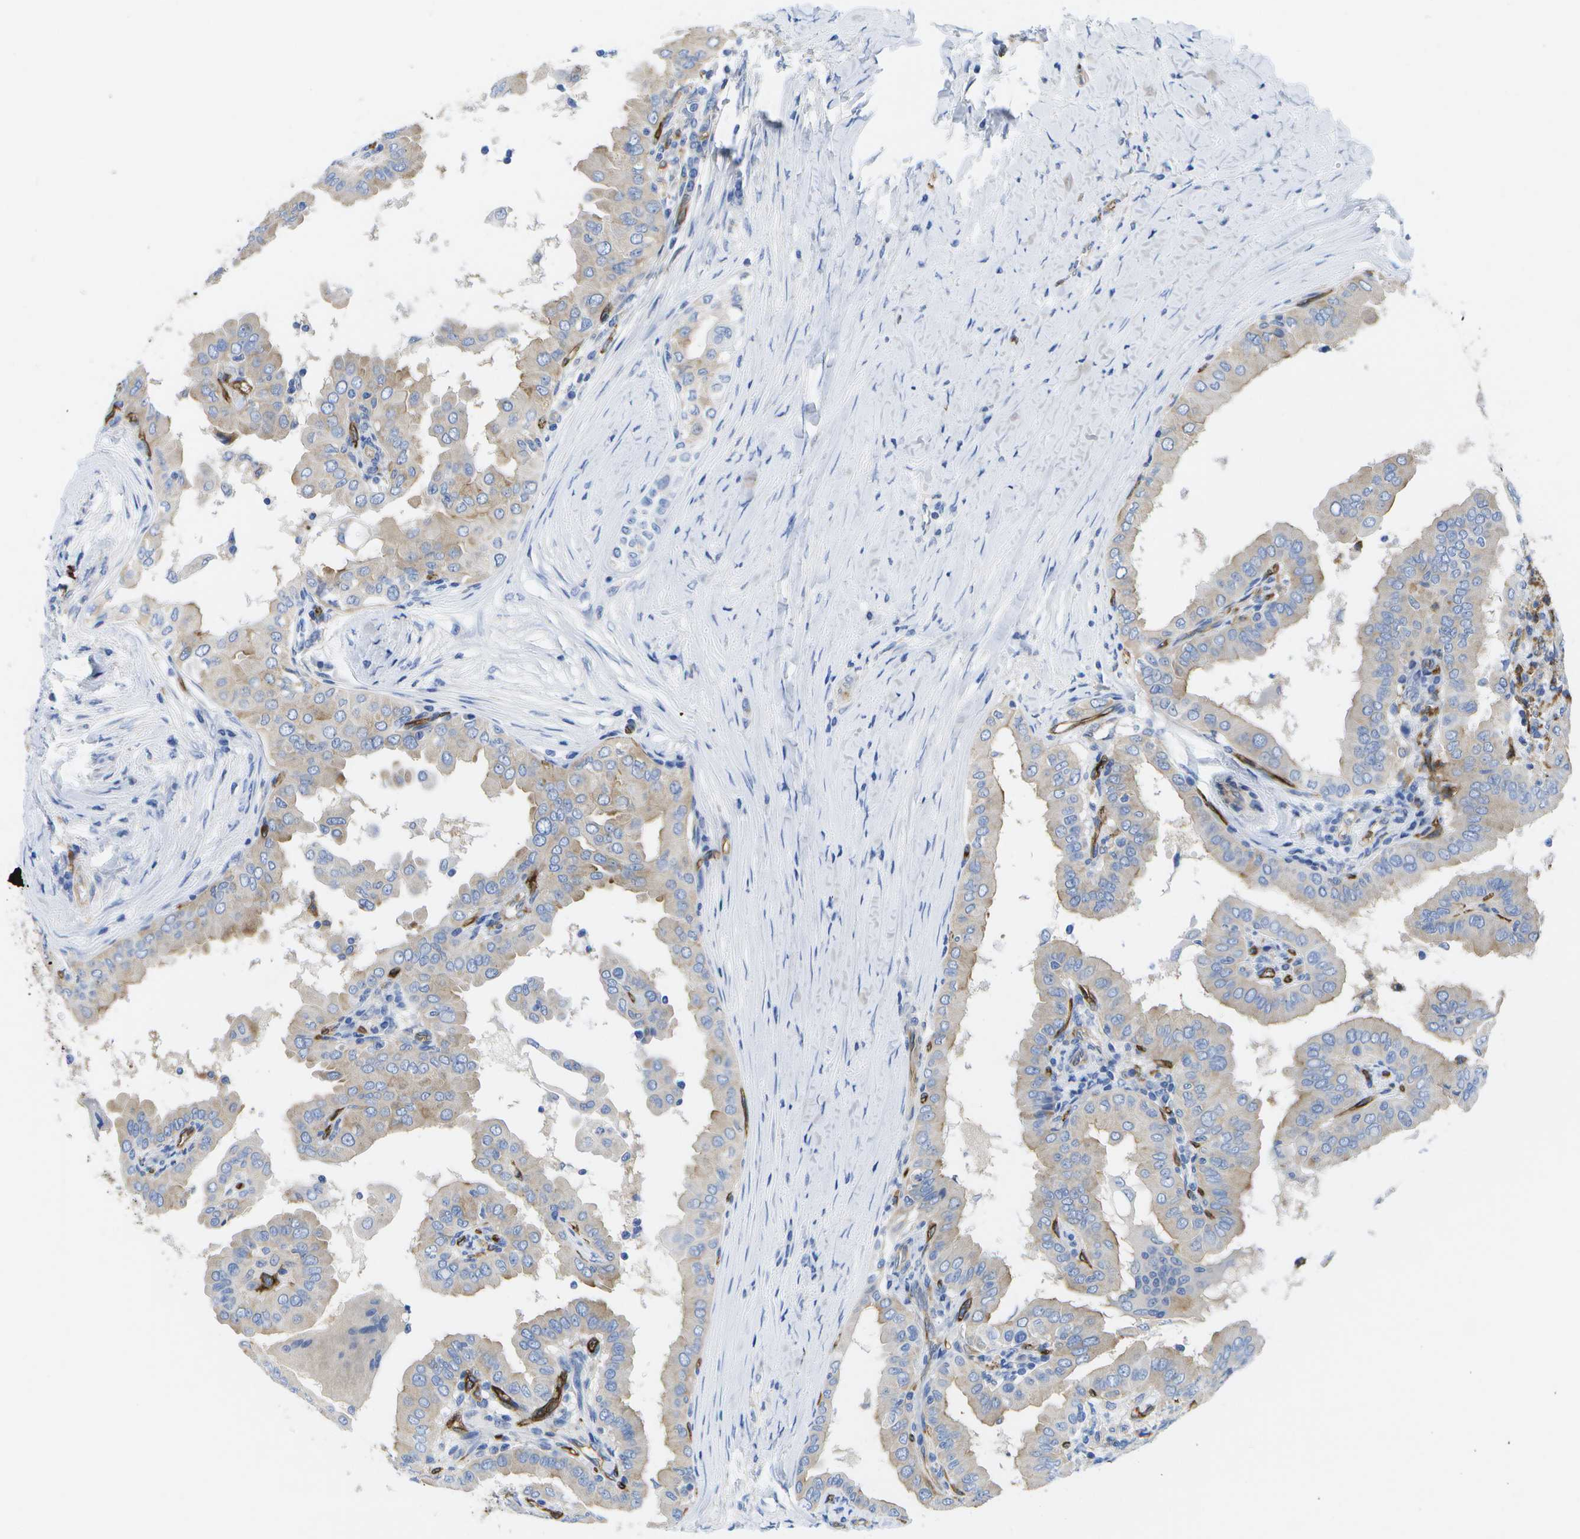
{"staining": {"intensity": "weak", "quantity": "<25%", "location": "cytoplasmic/membranous"}, "tissue": "thyroid cancer", "cell_type": "Tumor cells", "image_type": "cancer", "snomed": [{"axis": "morphology", "description": "Papillary adenocarcinoma, NOS"}, {"axis": "topography", "description": "Thyroid gland"}], "caption": "This is an IHC image of thyroid cancer (papillary adenocarcinoma). There is no expression in tumor cells.", "gene": "DYSF", "patient": {"sex": "male", "age": 33}}